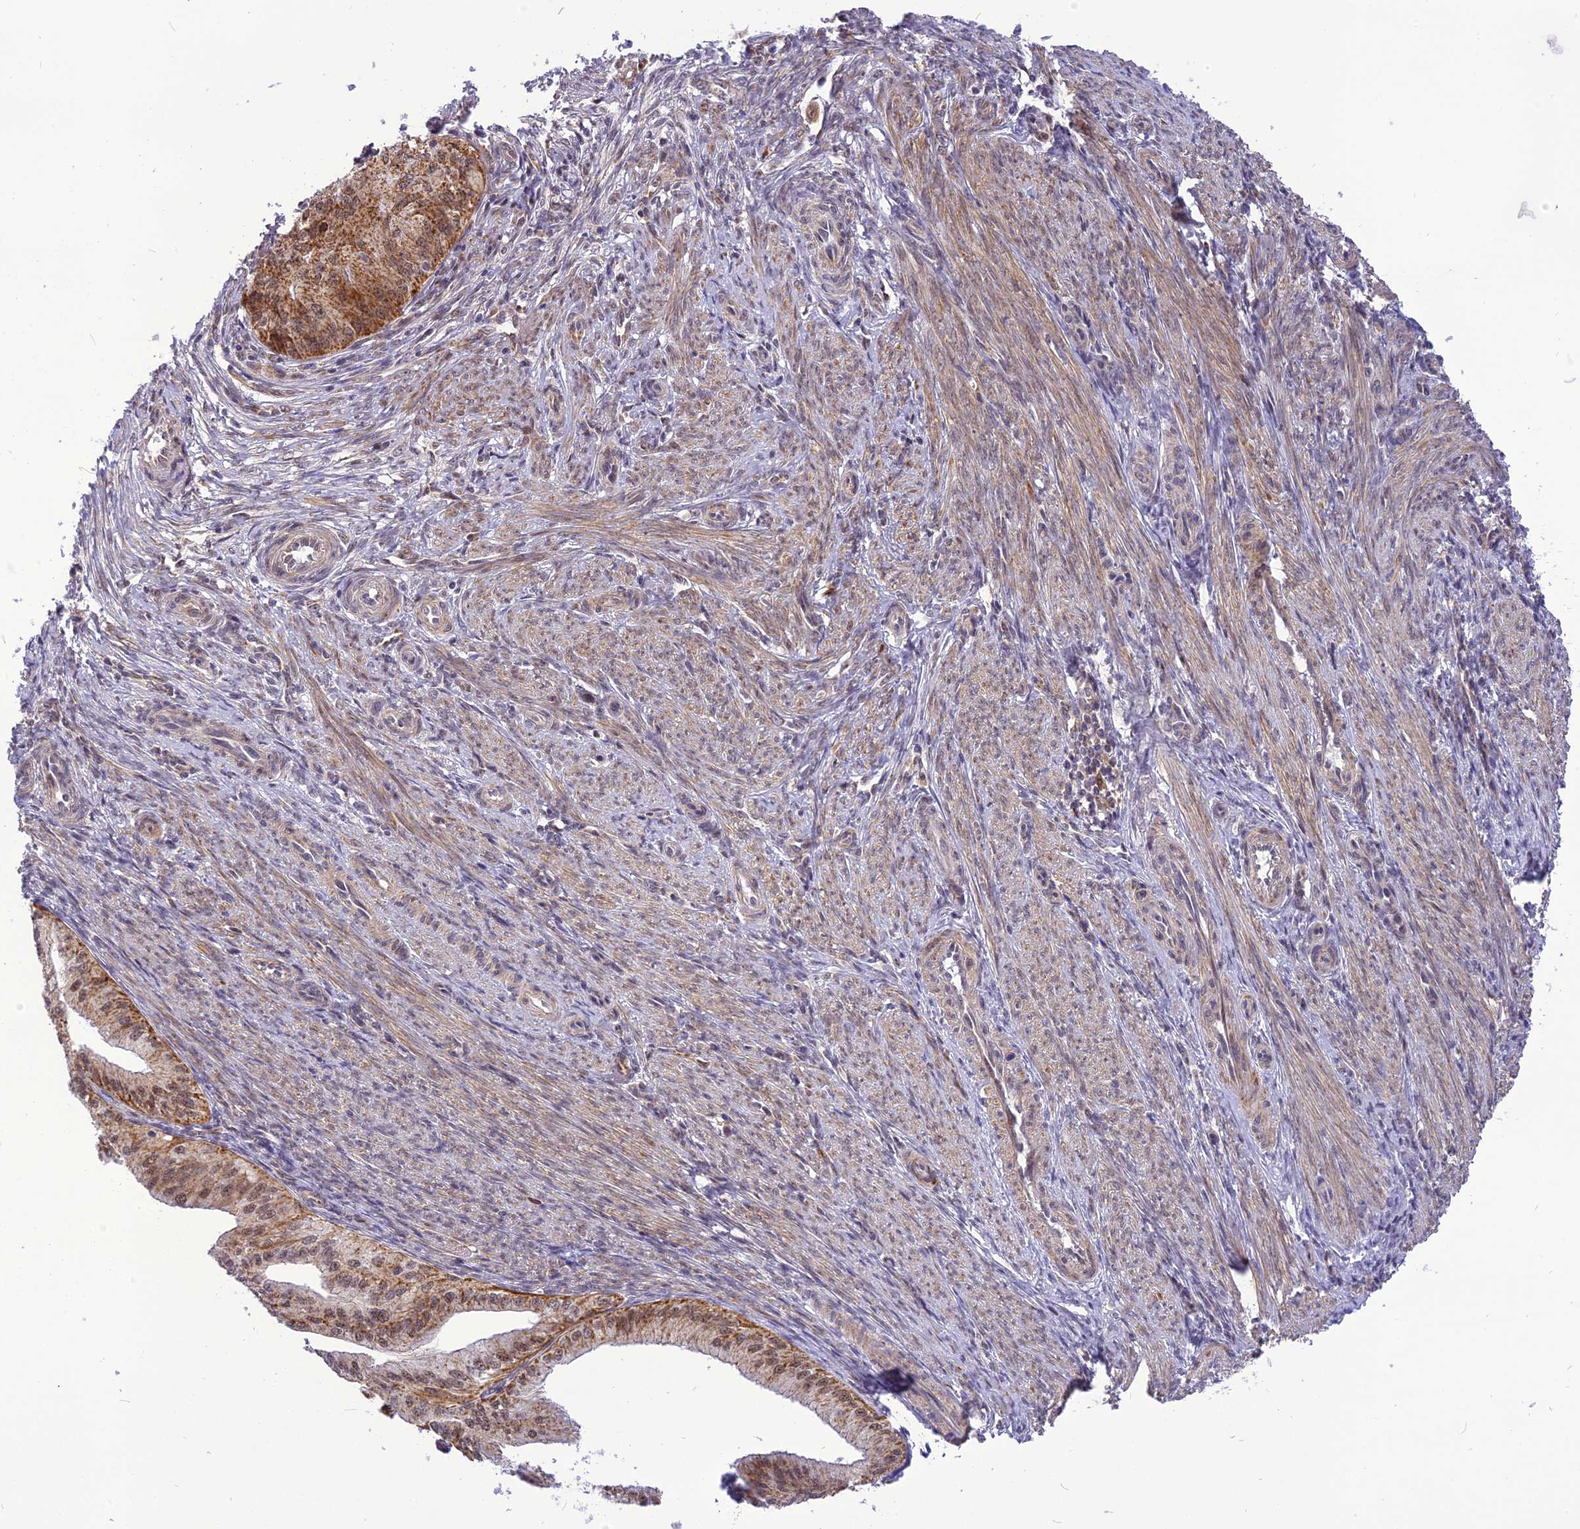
{"staining": {"intensity": "moderate", "quantity": "25%-75%", "location": "cytoplasmic/membranous,nuclear"}, "tissue": "endometrial cancer", "cell_type": "Tumor cells", "image_type": "cancer", "snomed": [{"axis": "morphology", "description": "Adenocarcinoma, NOS"}, {"axis": "topography", "description": "Endometrium"}], "caption": "Protein analysis of endometrial adenocarcinoma tissue reveals moderate cytoplasmic/membranous and nuclear staining in about 25%-75% of tumor cells.", "gene": "CMC1", "patient": {"sex": "female", "age": 50}}